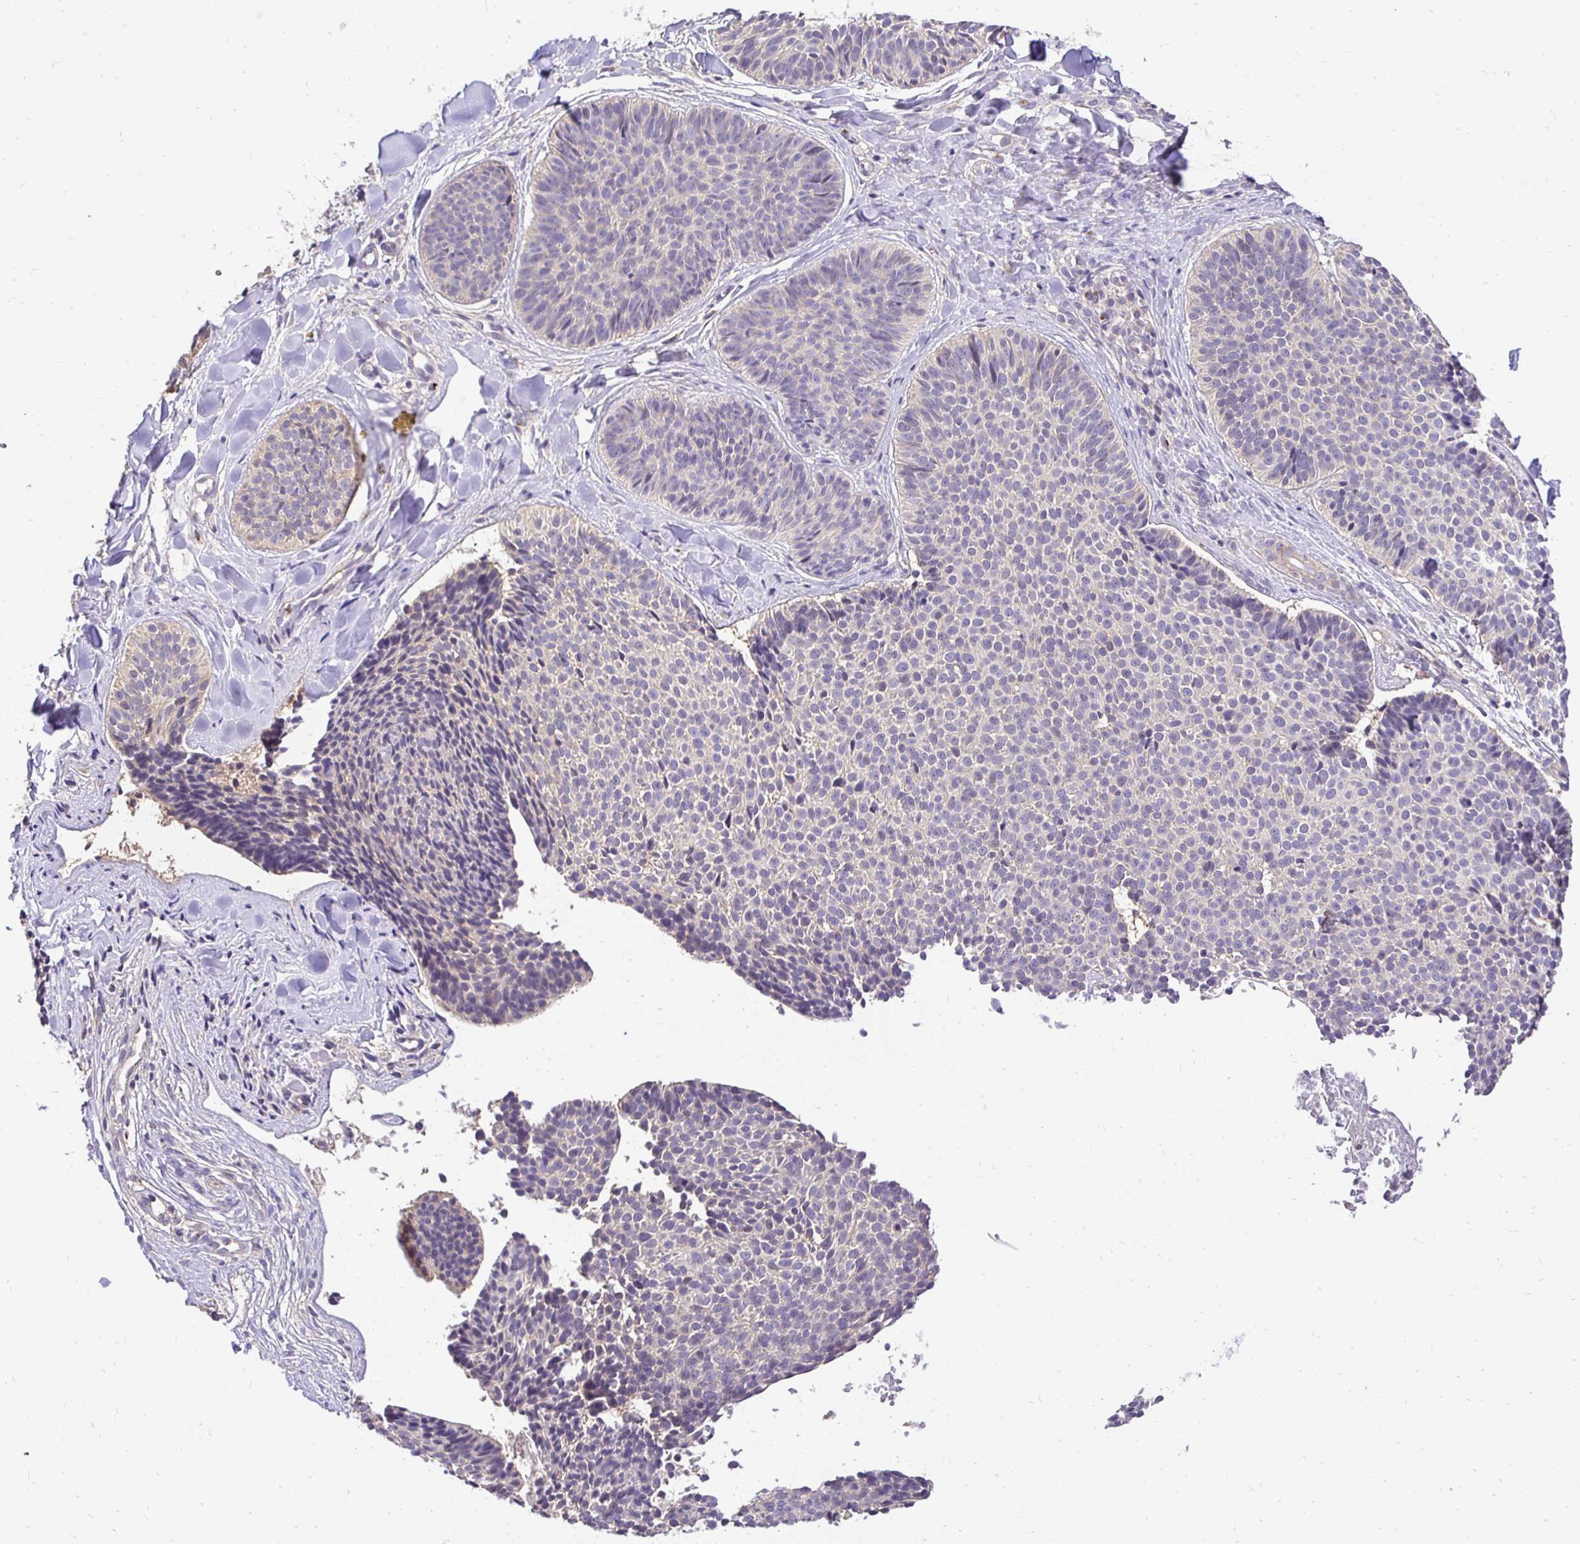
{"staining": {"intensity": "negative", "quantity": "none", "location": "none"}, "tissue": "skin cancer", "cell_type": "Tumor cells", "image_type": "cancer", "snomed": [{"axis": "morphology", "description": "Basal cell carcinoma"}, {"axis": "topography", "description": "Skin"}], "caption": "High magnification brightfield microscopy of skin cancer stained with DAB (3,3'-diaminobenzidine) (brown) and counterstained with hematoxylin (blue): tumor cells show no significant expression.", "gene": "SLC9A1", "patient": {"sex": "male", "age": 82}}